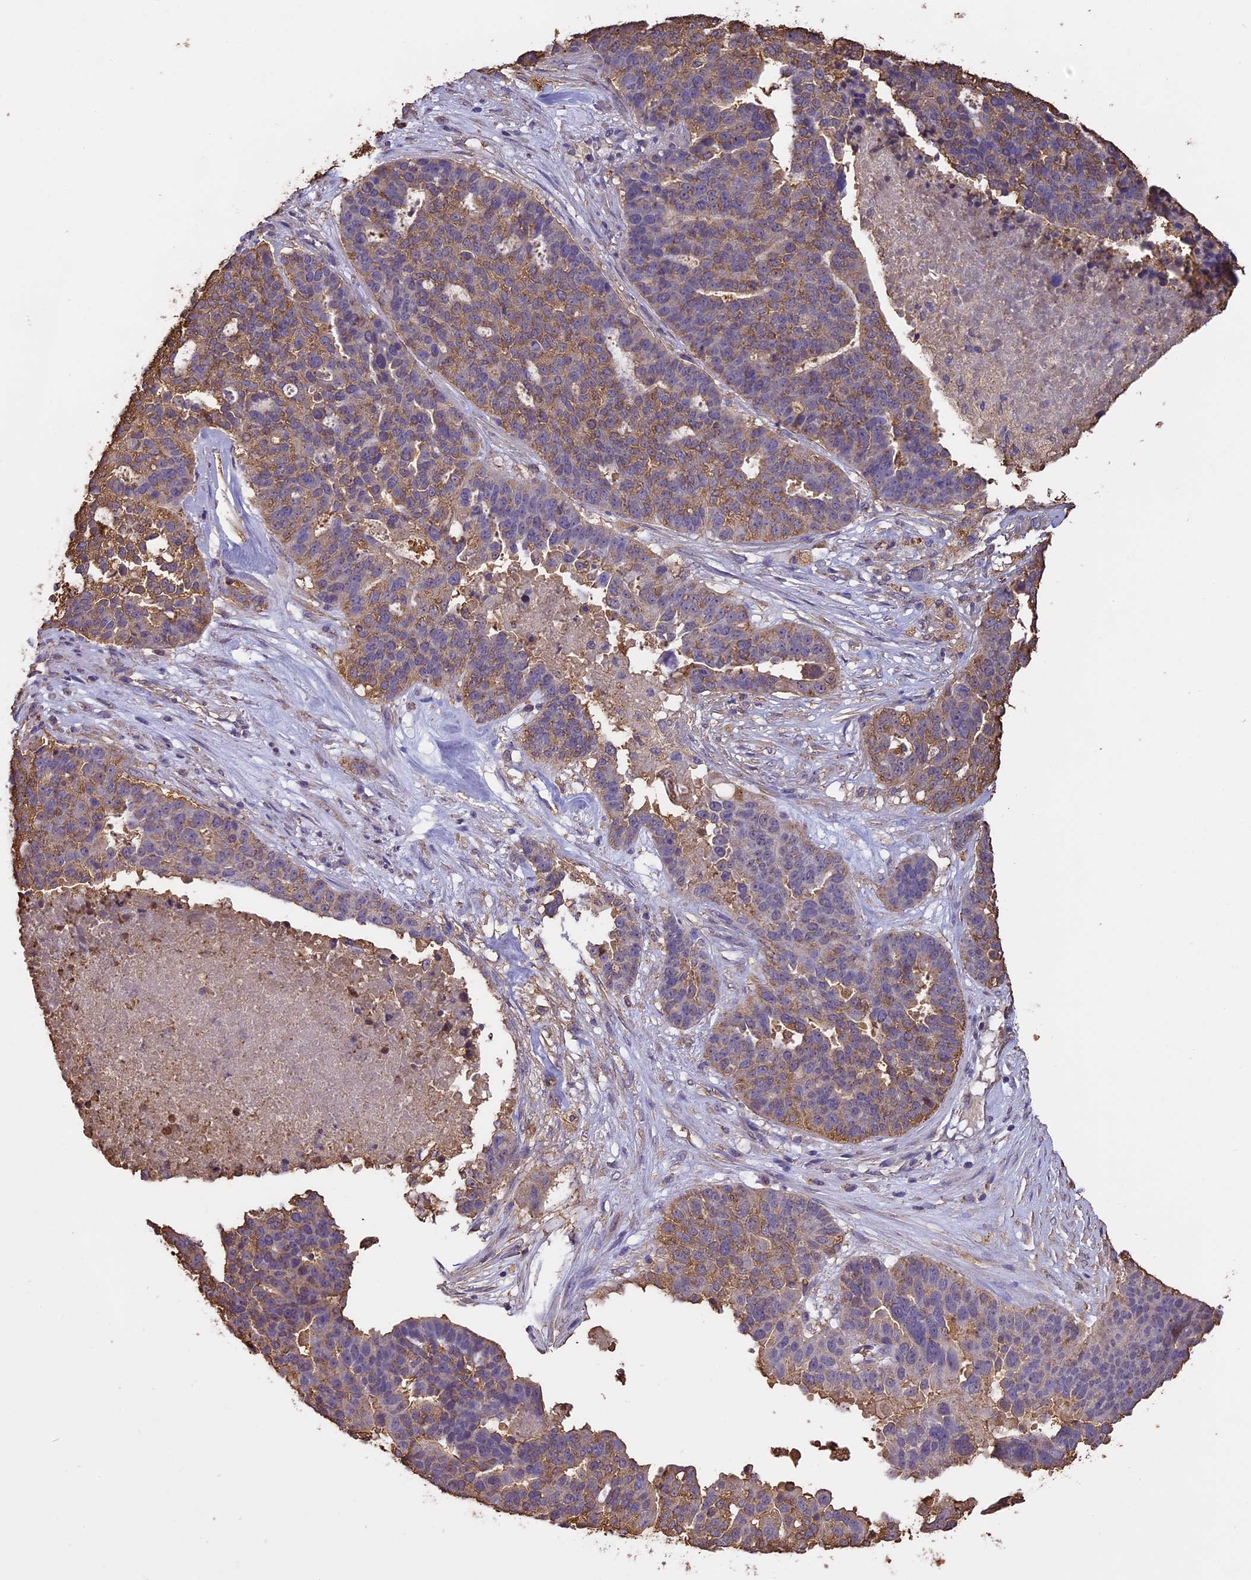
{"staining": {"intensity": "moderate", "quantity": "25%-75%", "location": "cytoplasmic/membranous"}, "tissue": "ovarian cancer", "cell_type": "Tumor cells", "image_type": "cancer", "snomed": [{"axis": "morphology", "description": "Cystadenocarcinoma, serous, NOS"}, {"axis": "topography", "description": "Ovary"}], "caption": "IHC image of neoplastic tissue: ovarian cancer (serous cystadenocarcinoma) stained using immunohistochemistry (IHC) exhibits medium levels of moderate protein expression localized specifically in the cytoplasmic/membranous of tumor cells, appearing as a cytoplasmic/membranous brown color.", "gene": "ARHGAP19", "patient": {"sex": "female", "age": 59}}